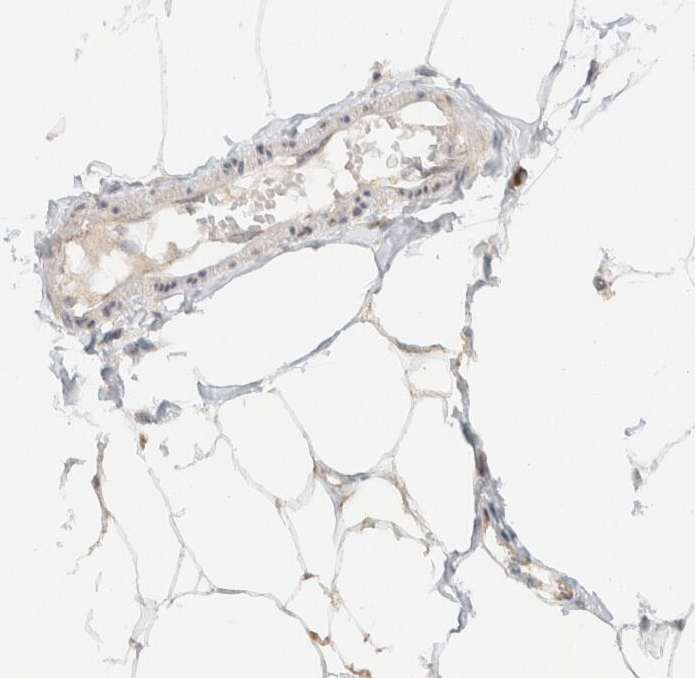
{"staining": {"intensity": "weak", "quantity": "25%-75%", "location": "cytoplasmic/membranous"}, "tissue": "adipose tissue", "cell_type": "Adipocytes", "image_type": "normal", "snomed": [{"axis": "morphology", "description": "Normal tissue, NOS"}, {"axis": "morphology", "description": "Adenocarcinoma, NOS"}, {"axis": "topography", "description": "Colon"}, {"axis": "topography", "description": "Peripheral nerve tissue"}], "caption": "A histopathology image showing weak cytoplasmic/membranous positivity in approximately 25%-75% of adipocytes in normal adipose tissue, as visualized by brown immunohistochemical staining.", "gene": "MRPL41", "patient": {"sex": "male", "age": 14}}